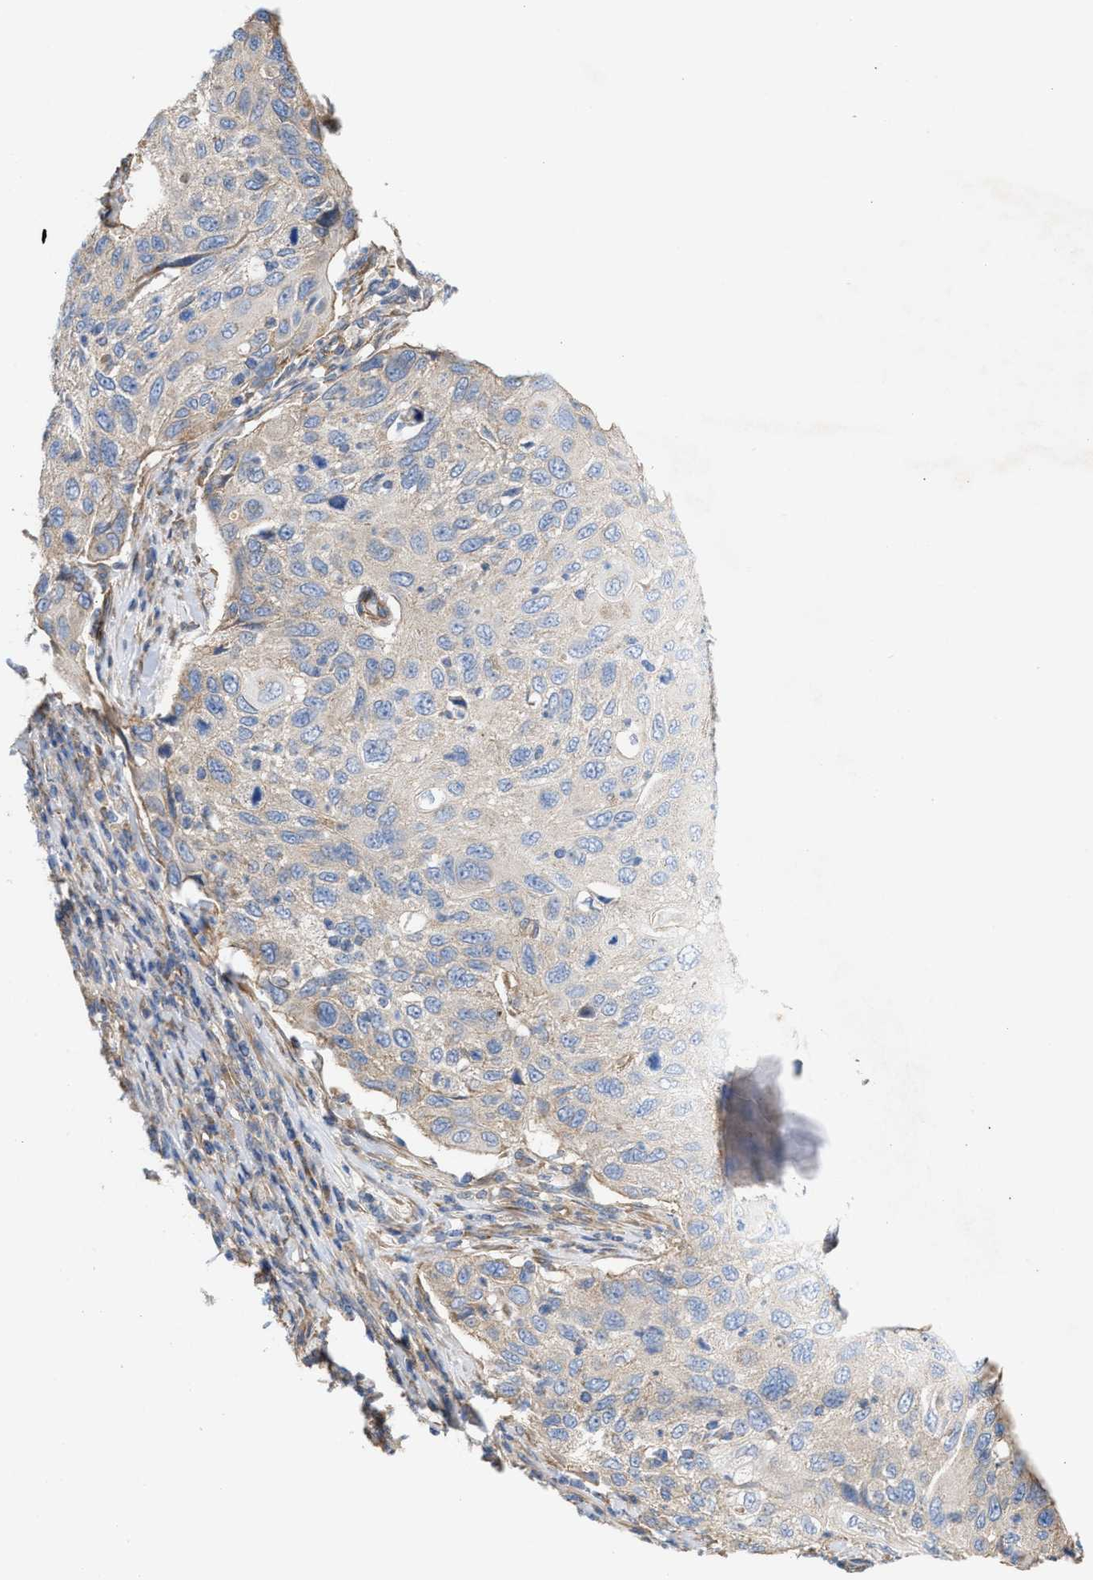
{"staining": {"intensity": "weak", "quantity": "<25%", "location": "cytoplasmic/membranous"}, "tissue": "cervical cancer", "cell_type": "Tumor cells", "image_type": "cancer", "snomed": [{"axis": "morphology", "description": "Squamous cell carcinoma, NOS"}, {"axis": "topography", "description": "Cervix"}], "caption": "This is a histopathology image of immunohistochemistry (IHC) staining of squamous cell carcinoma (cervical), which shows no staining in tumor cells.", "gene": "OXSM", "patient": {"sex": "female", "age": 70}}